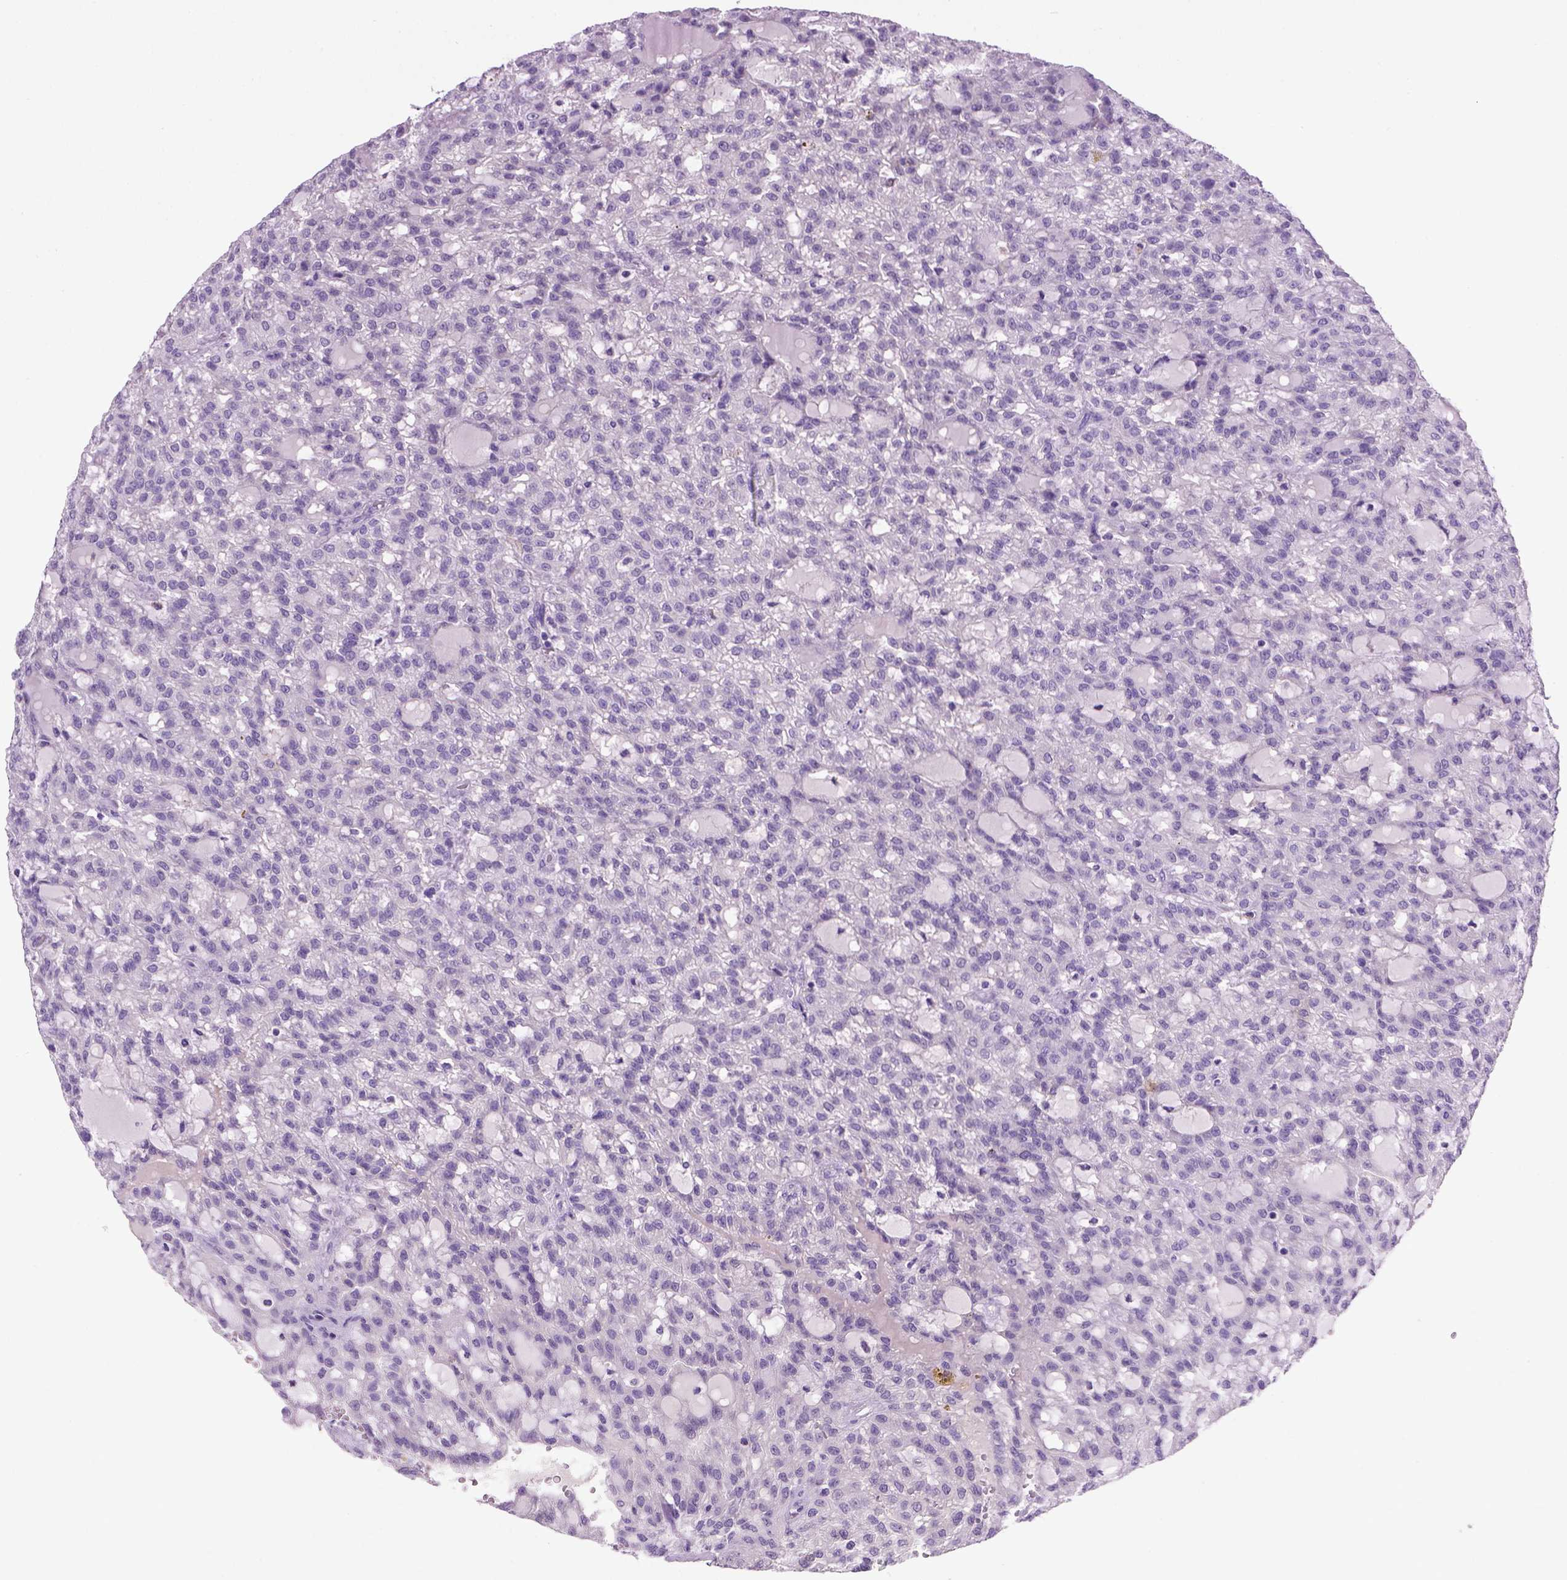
{"staining": {"intensity": "negative", "quantity": "none", "location": "none"}, "tissue": "renal cancer", "cell_type": "Tumor cells", "image_type": "cancer", "snomed": [{"axis": "morphology", "description": "Adenocarcinoma, NOS"}, {"axis": "topography", "description": "Kidney"}], "caption": "This is an IHC micrograph of renal cancer (adenocarcinoma). There is no expression in tumor cells.", "gene": "CDH1", "patient": {"sex": "male", "age": 63}}